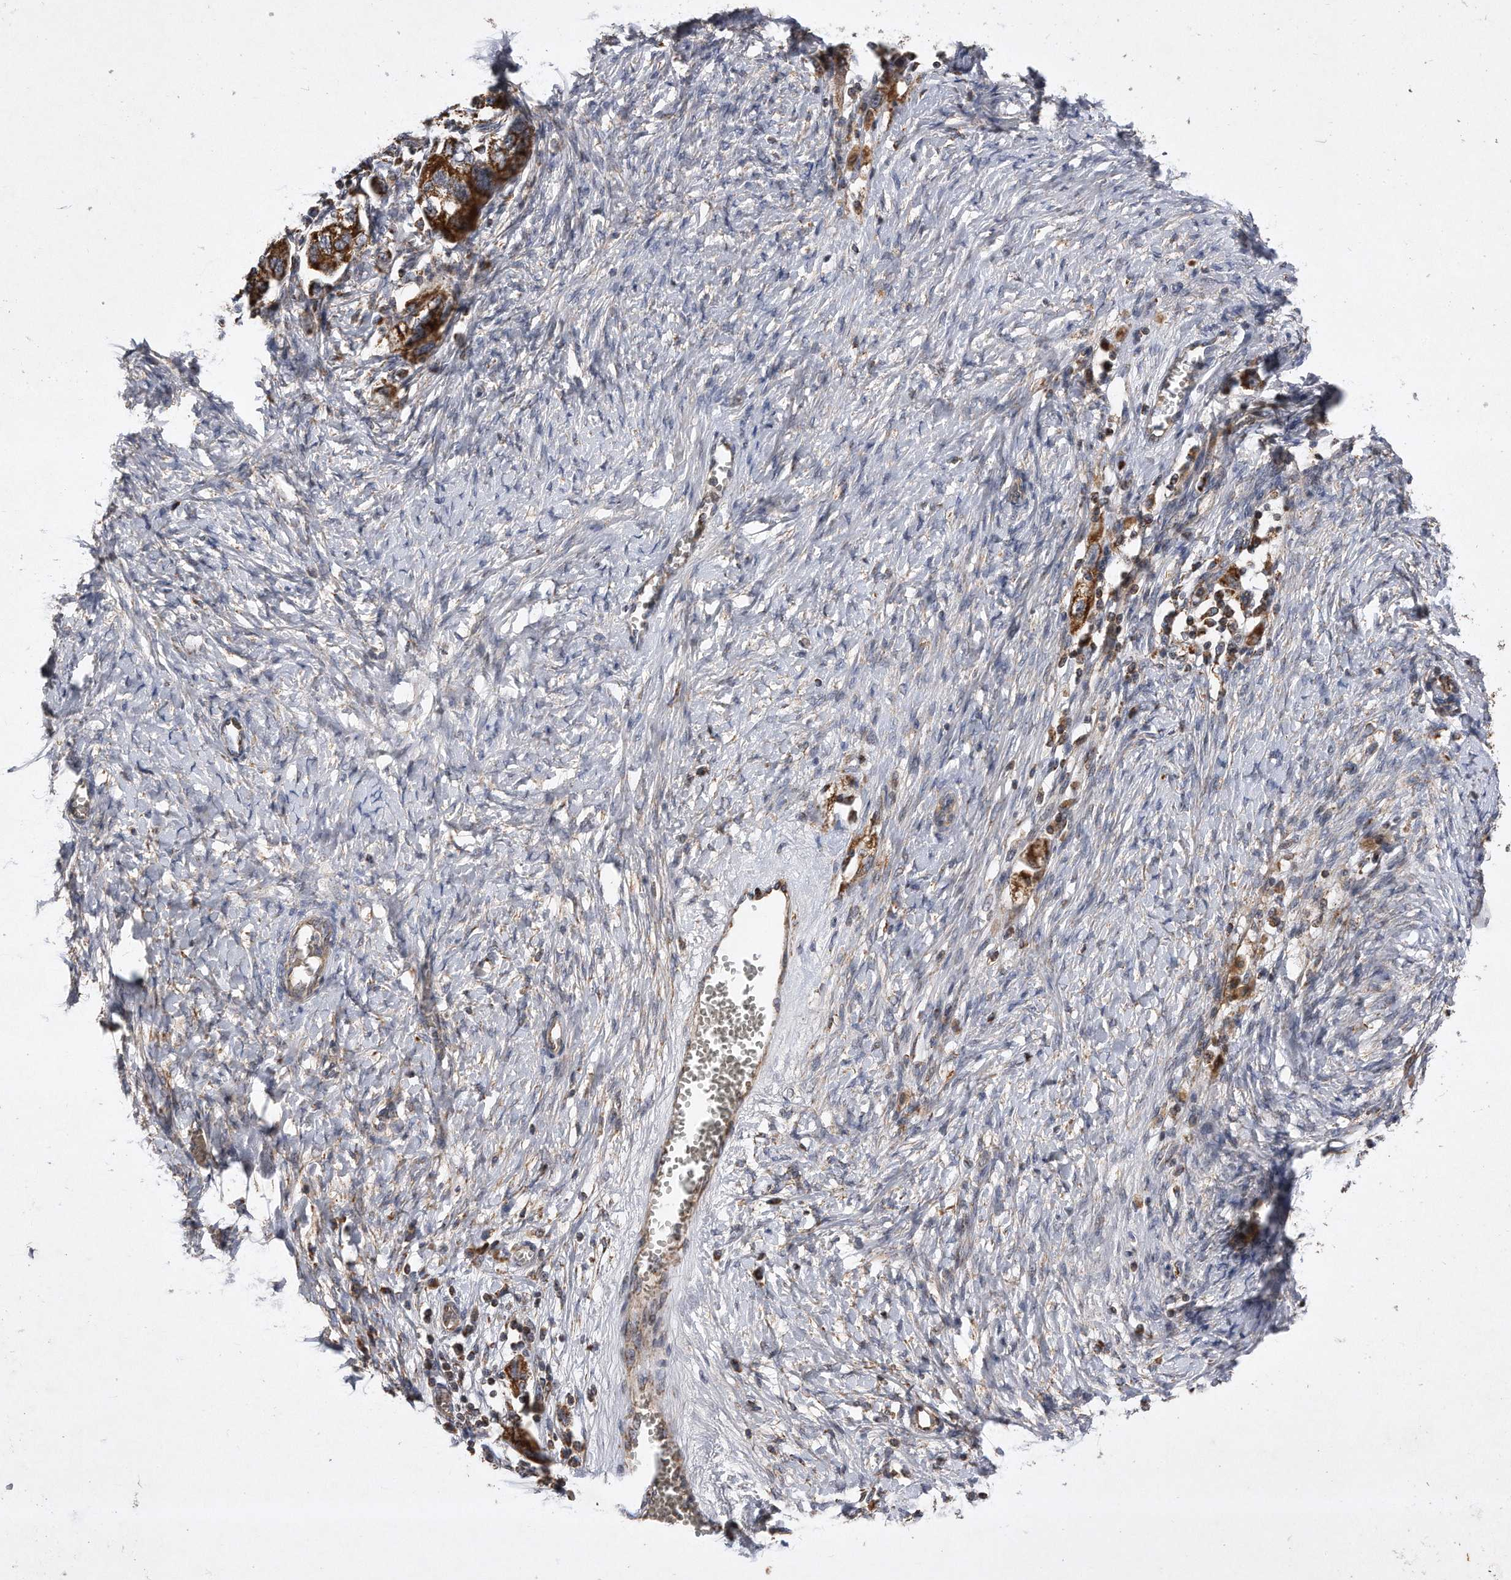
{"staining": {"intensity": "strong", "quantity": ">75%", "location": "cytoplasmic/membranous"}, "tissue": "ovarian cancer", "cell_type": "Tumor cells", "image_type": "cancer", "snomed": [{"axis": "morphology", "description": "Carcinoma, NOS"}, {"axis": "morphology", "description": "Cystadenocarcinoma, serous, NOS"}, {"axis": "topography", "description": "Ovary"}], "caption": "About >75% of tumor cells in ovarian cancer demonstrate strong cytoplasmic/membranous protein expression as visualized by brown immunohistochemical staining.", "gene": "PPP5C", "patient": {"sex": "female", "age": 69}}